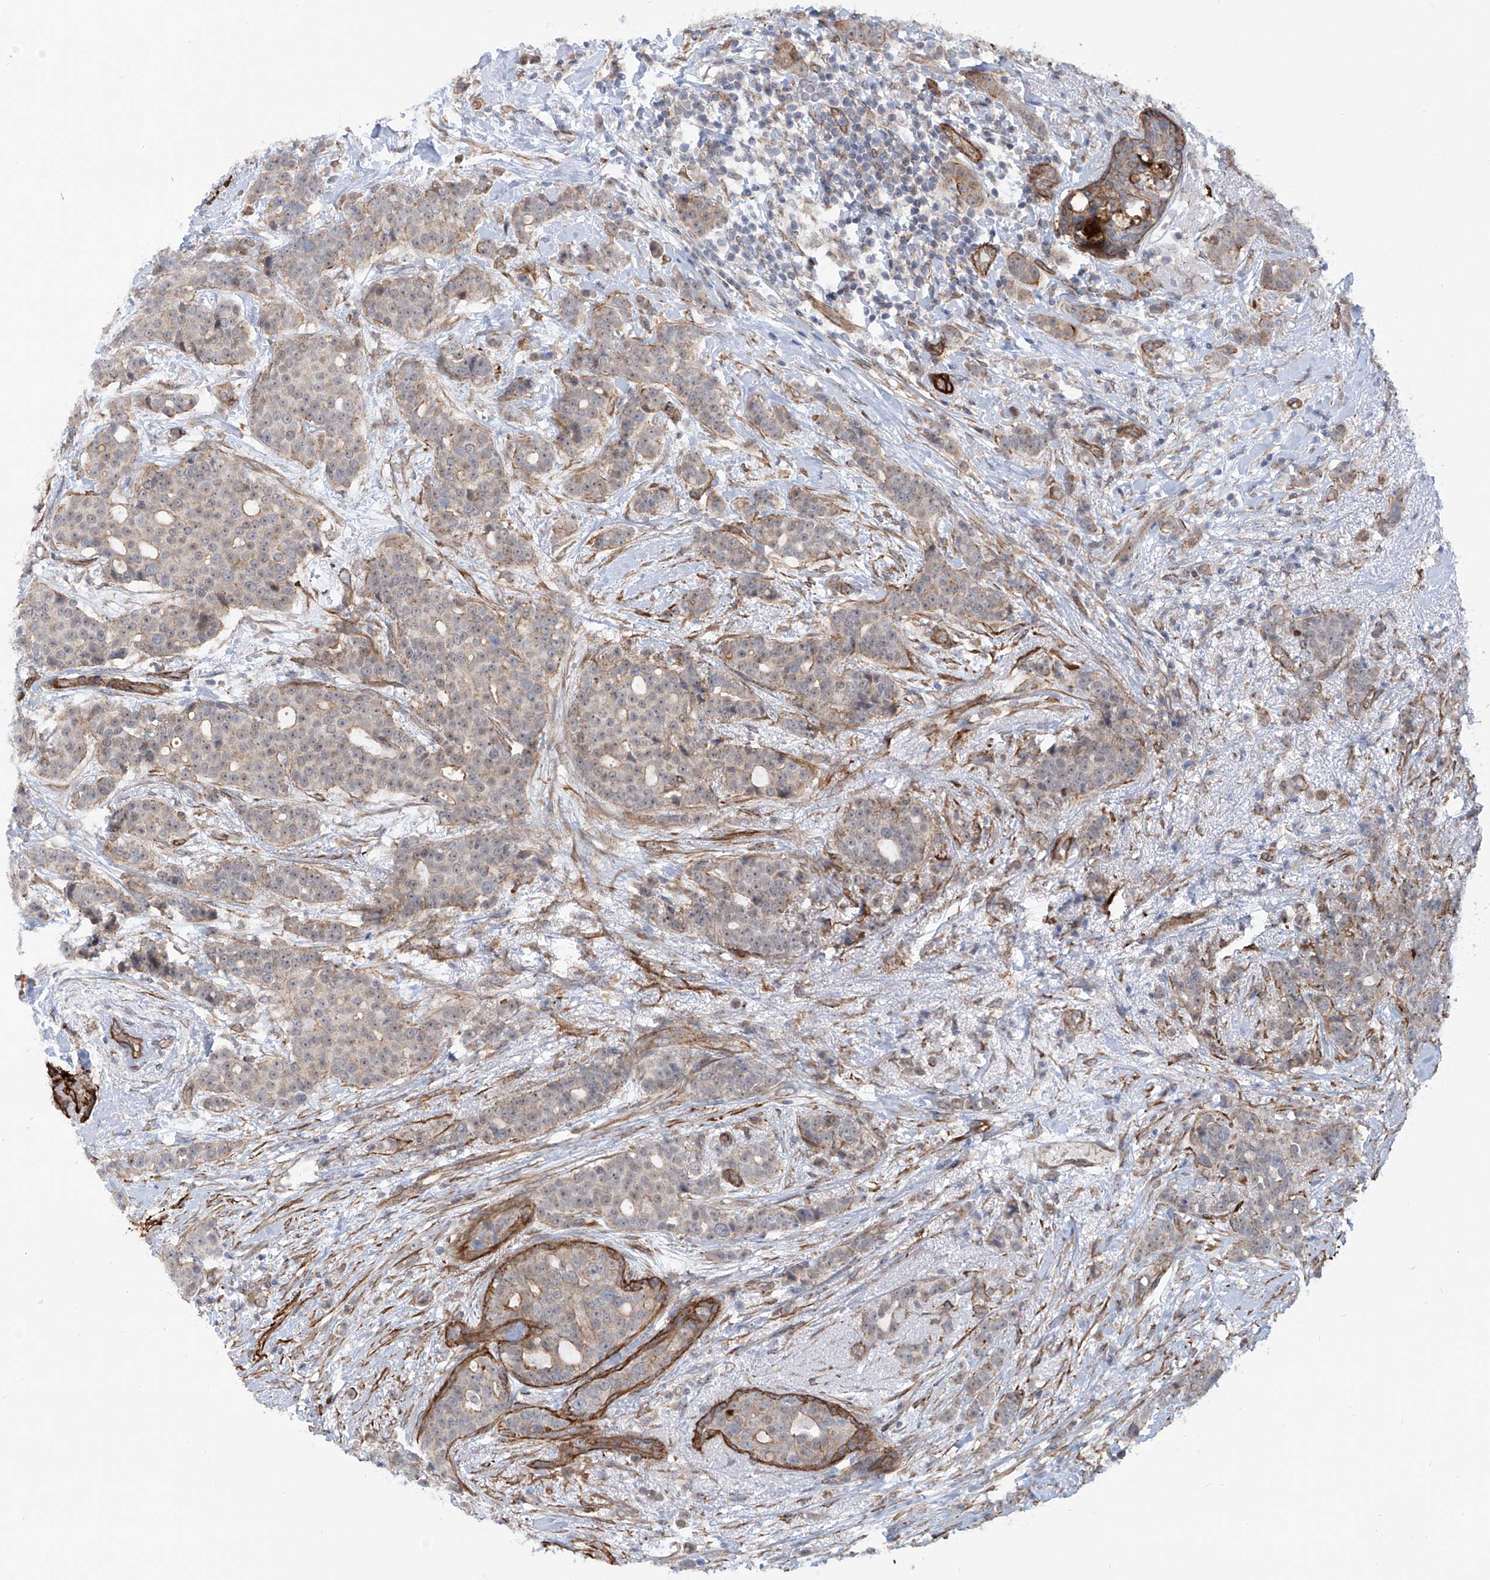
{"staining": {"intensity": "weak", "quantity": ">75%", "location": "cytoplasmic/membranous"}, "tissue": "breast cancer", "cell_type": "Tumor cells", "image_type": "cancer", "snomed": [{"axis": "morphology", "description": "Lobular carcinoma"}, {"axis": "topography", "description": "Breast"}], "caption": "Breast lobular carcinoma stained for a protein (brown) displays weak cytoplasmic/membranous positive positivity in about >75% of tumor cells.", "gene": "ZNF490", "patient": {"sex": "female", "age": 51}}